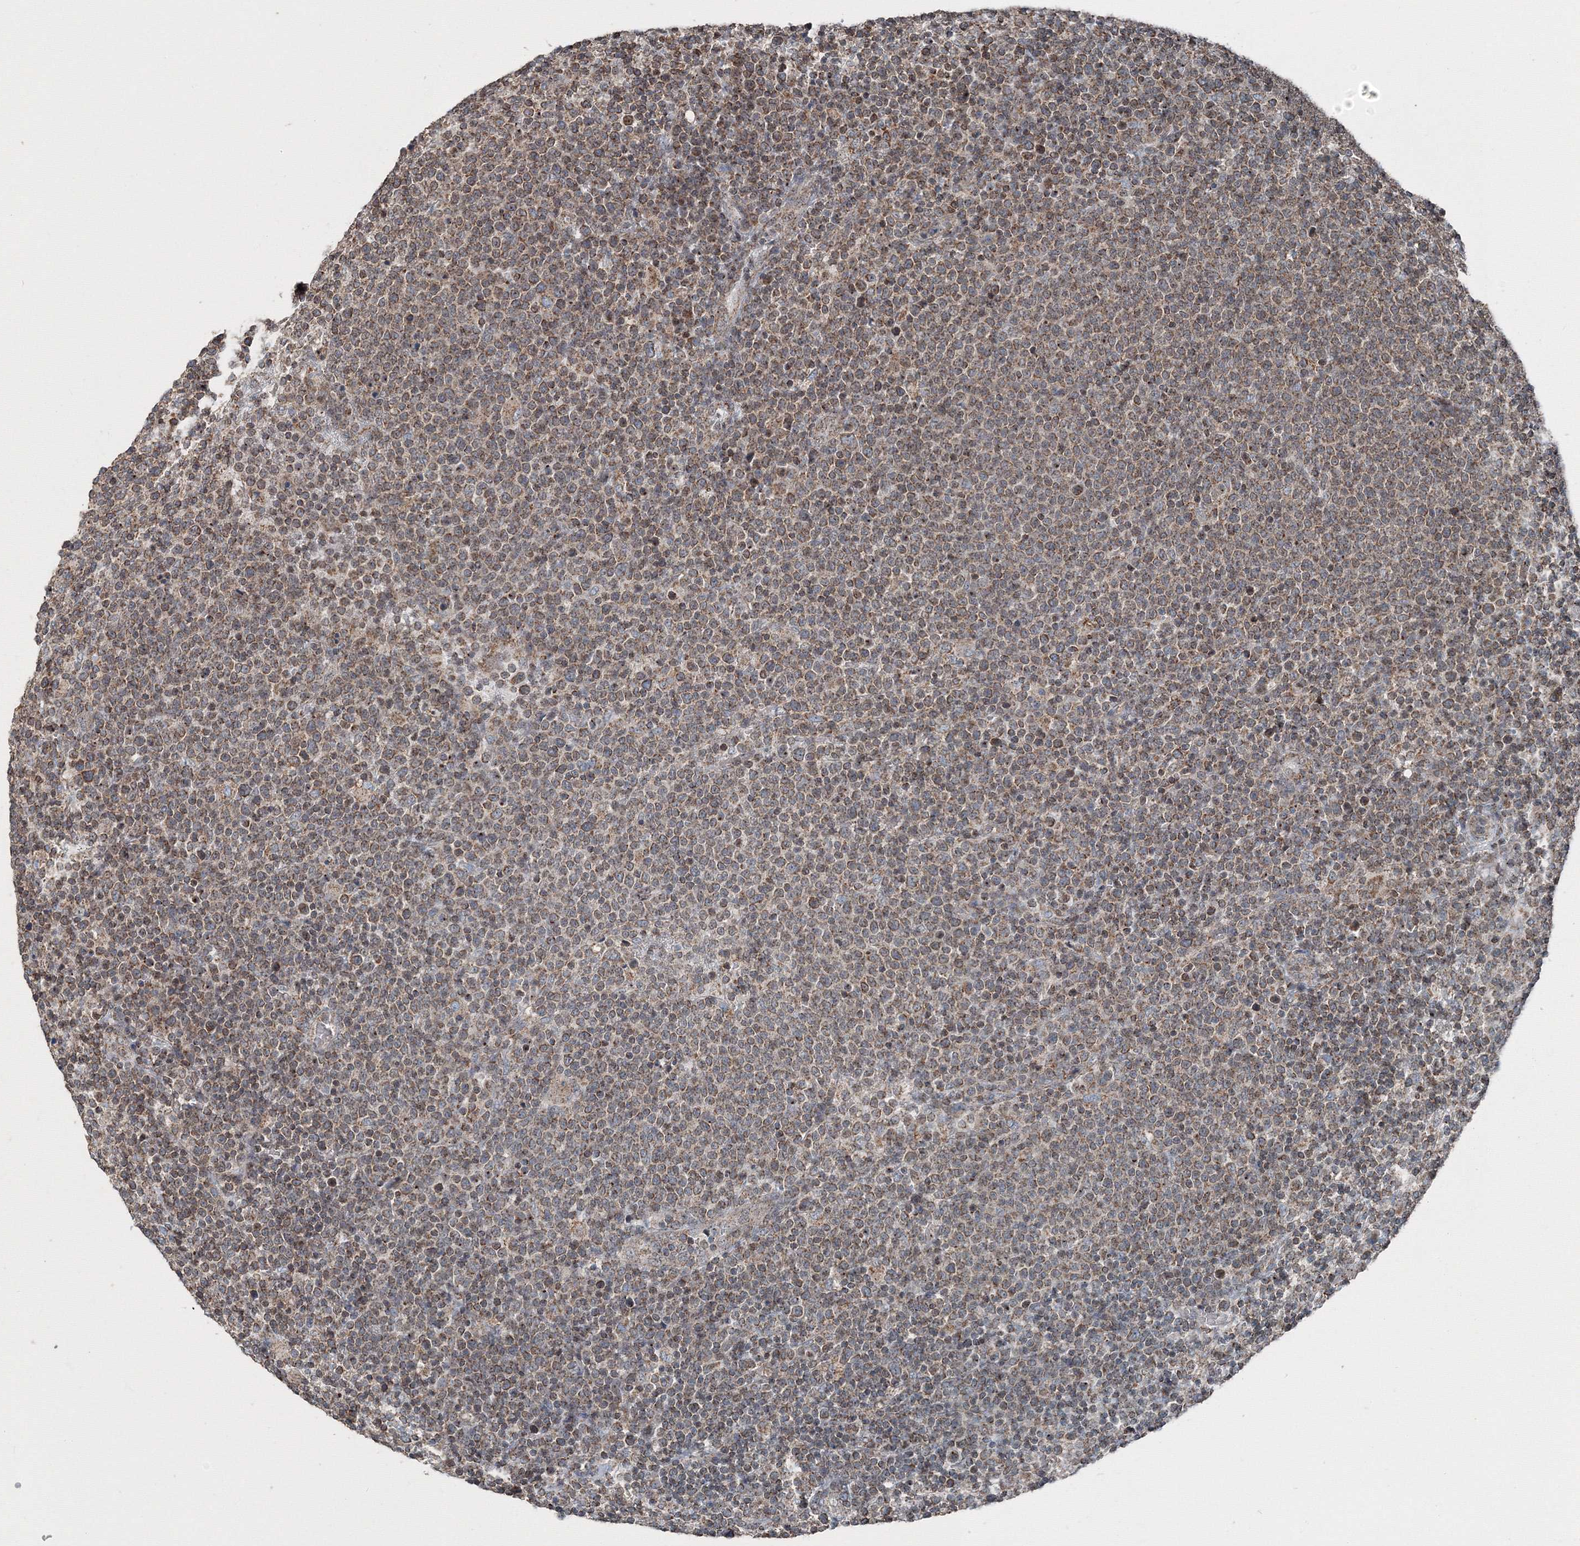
{"staining": {"intensity": "moderate", "quantity": ">75%", "location": "cytoplasmic/membranous"}, "tissue": "lymphoma", "cell_type": "Tumor cells", "image_type": "cancer", "snomed": [{"axis": "morphology", "description": "Malignant lymphoma, non-Hodgkin's type, High grade"}, {"axis": "topography", "description": "Lymph node"}], "caption": "Protein expression analysis of malignant lymphoma, non-Hodgkin's type (high-grade) demonstrates moderate cytoplasmic/membranous staining in about >75% of tumor cells. (DAB IHC with brightfield microscopy, high magnification).", "gene": "AASDH", "patient": {"sex": "male", "age": 61}}